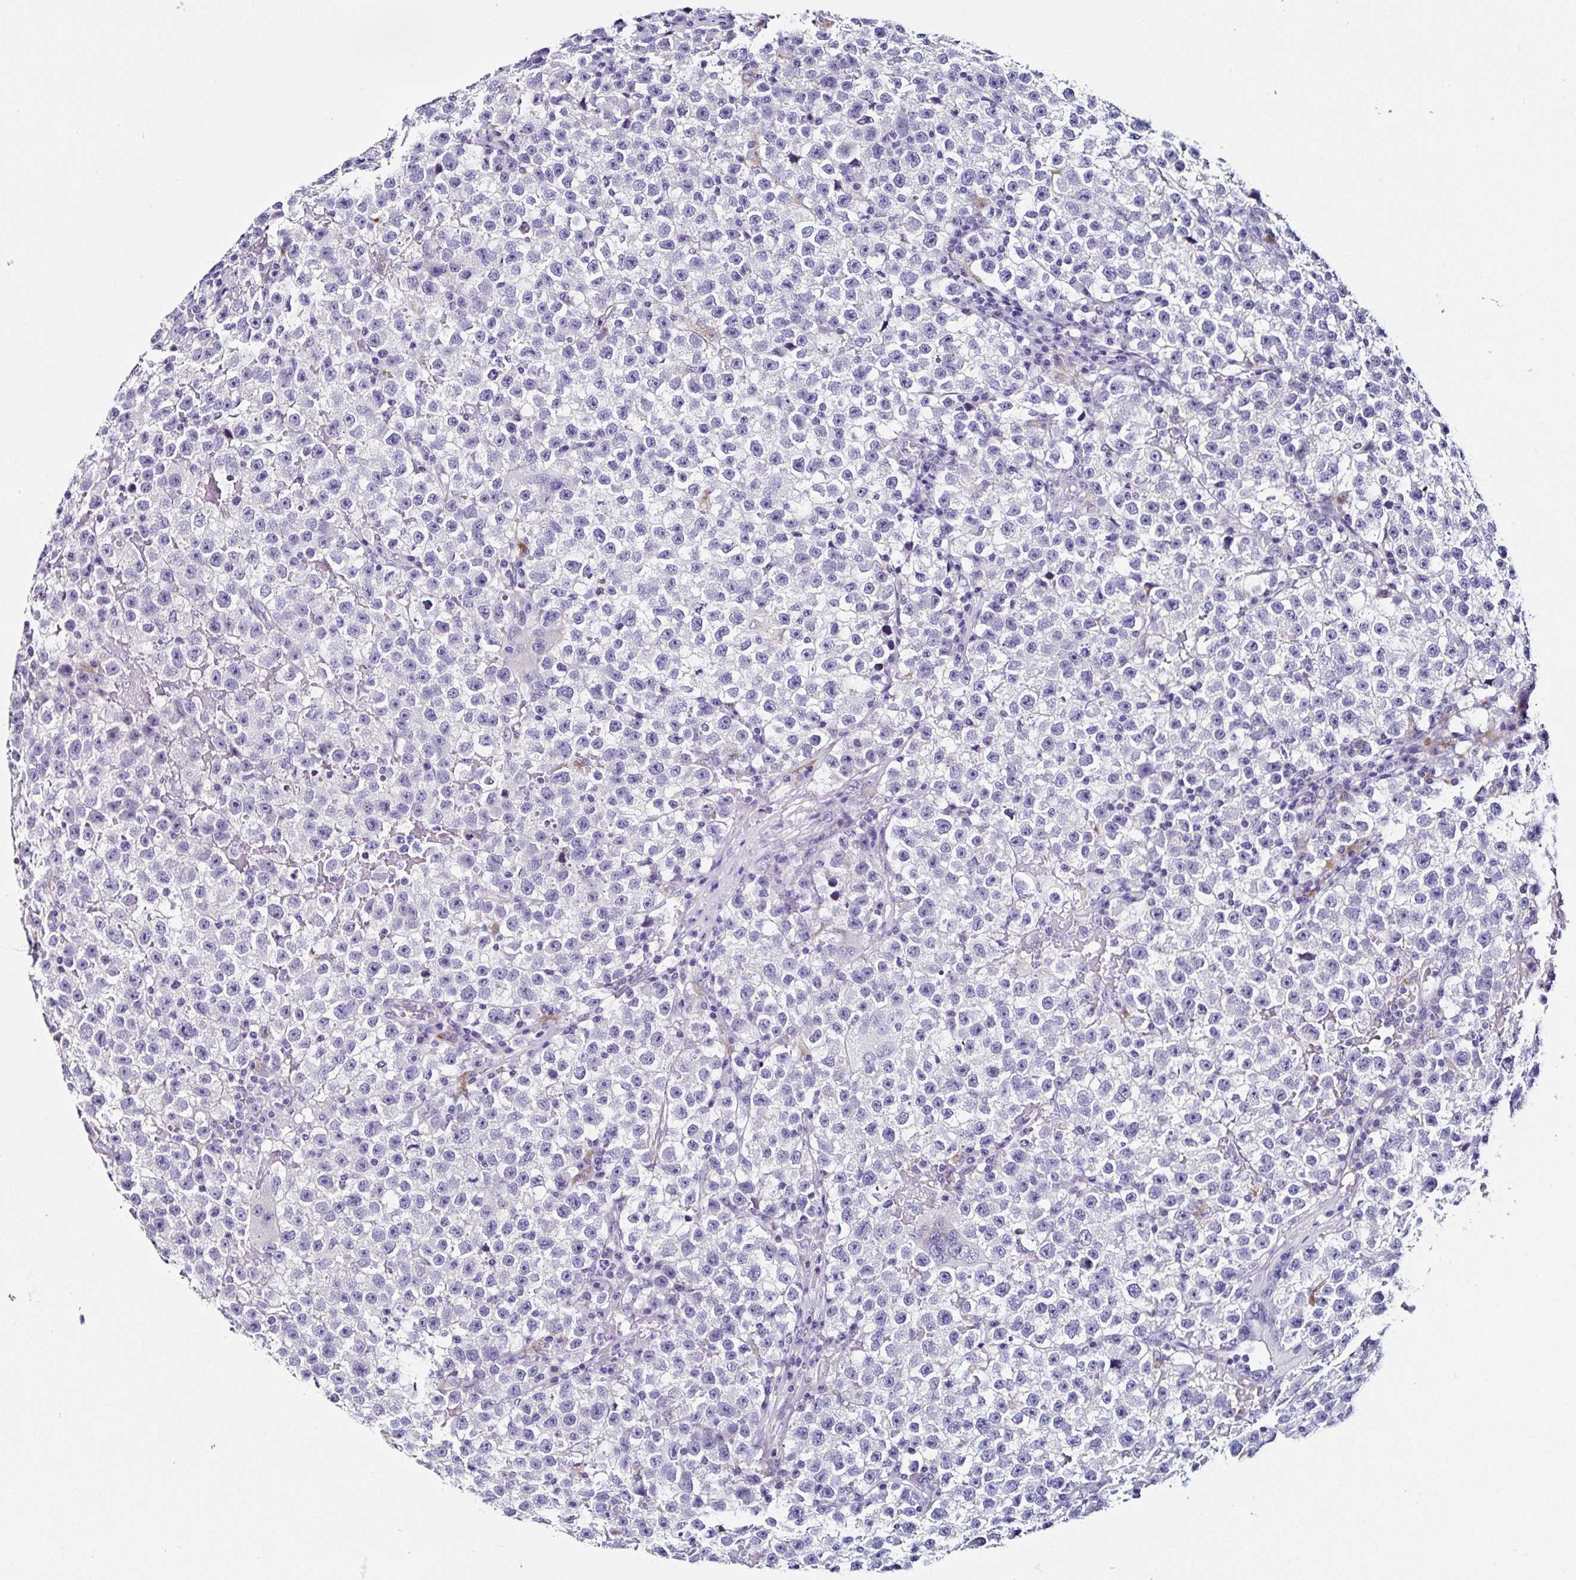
{"staining": {"intensity": "negative", "quantity": "none", "location": "none"}, "tissue": "testis cancer", "cell_type": "Tumor cells", "image_type": "cancer", "snomed": [{"axis": "morphology", "description": "Seminoma, NOS"}, {"axis": "topography", "description": "Testis"}], "caption": "Tumor cells show no significant staining in testis seminoma.", "gene": "TMPRSS11E", "patient": {"sex": "male", "age": 22}}